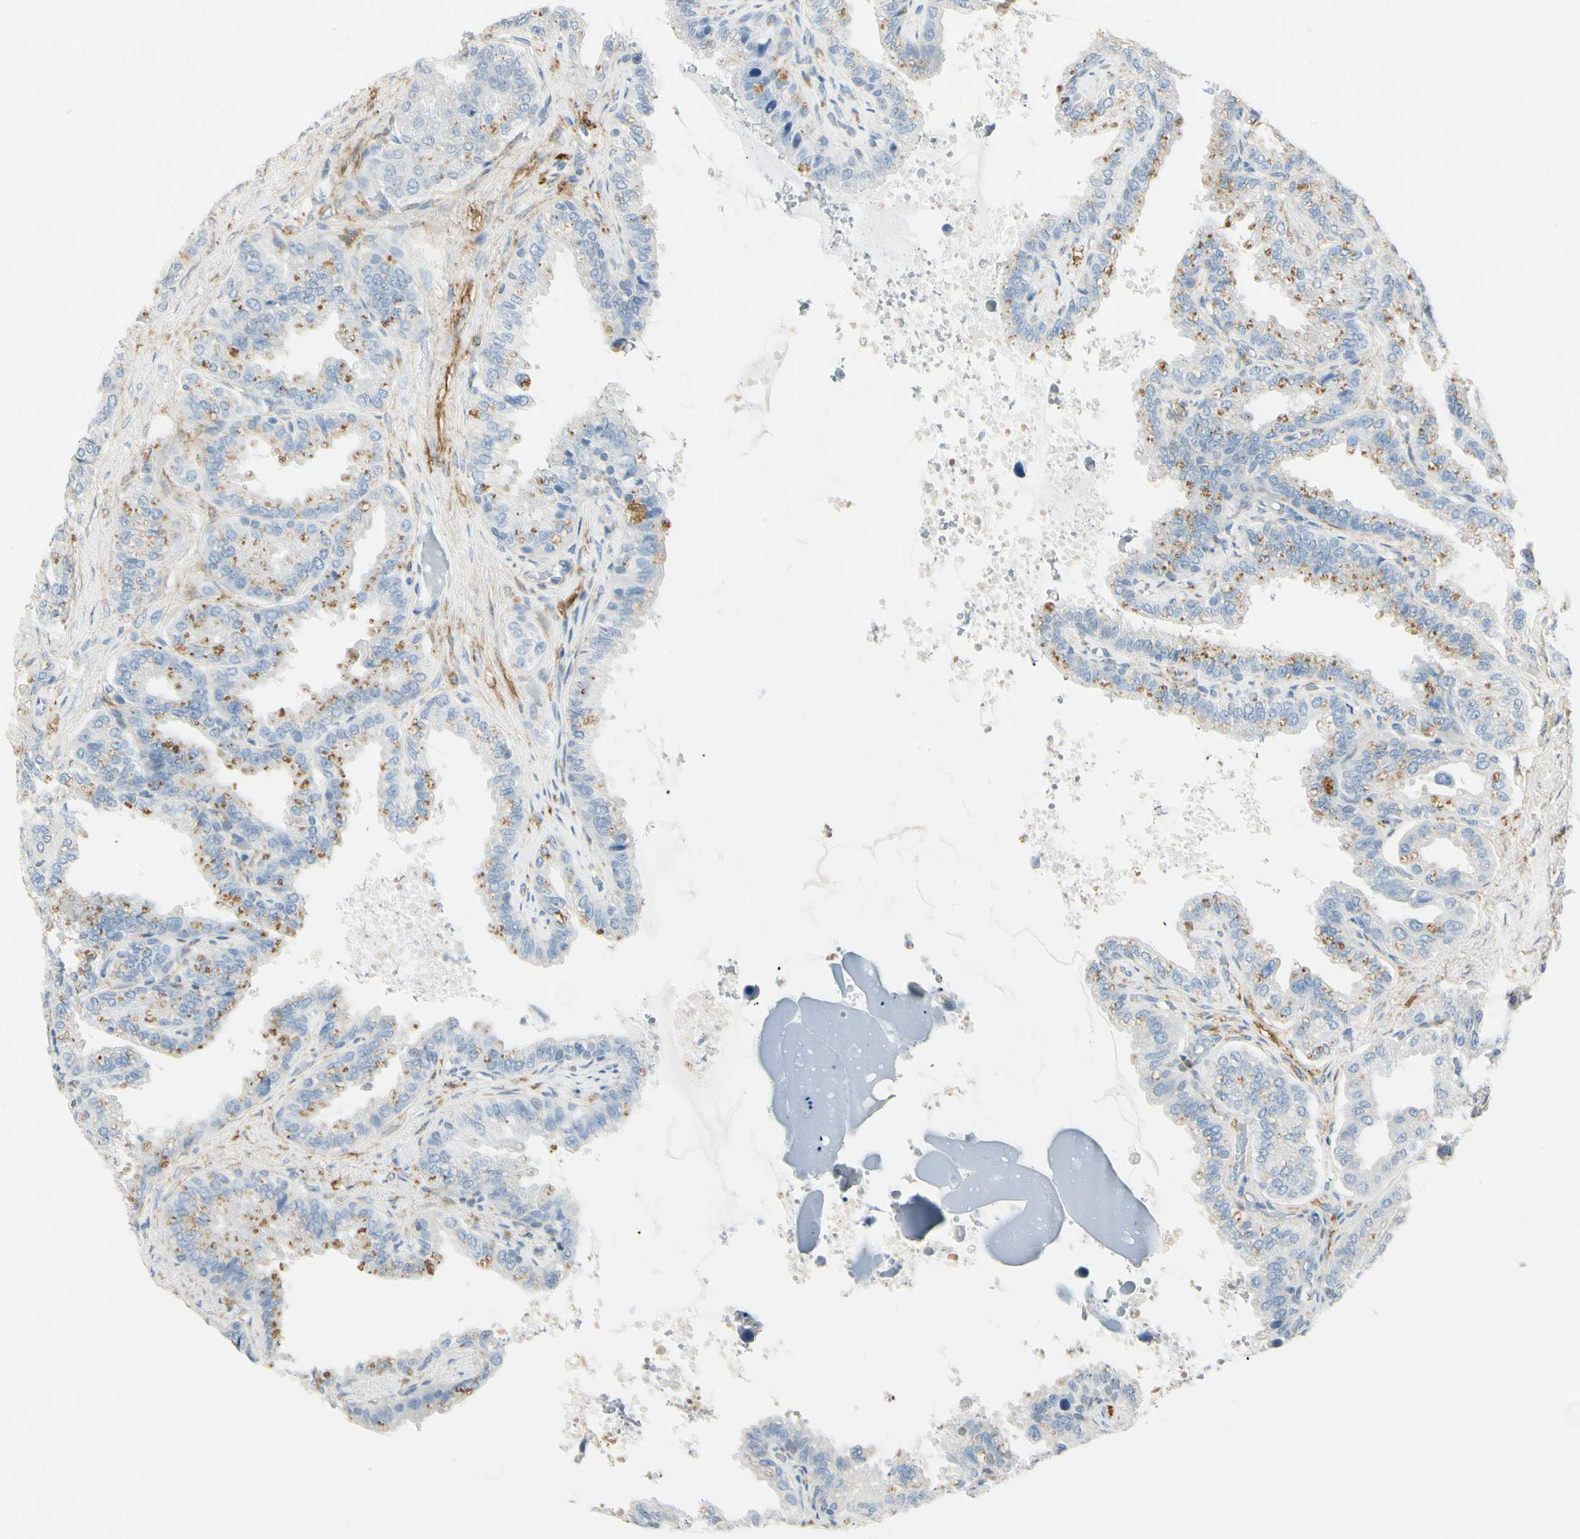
{"staining": {"intensity": "moderate", "quantity": "25%-75%", "location": "cytoplasmic/membranous"}, "tissue": "seminal vesicle", "cell_type": "Glandular cells", "image_type": "normal", "snomed": [{"axis": "morphology", "description": "Normal tissue, NOS"}, {"axis": "topography", "description": "Seminal veicle"}], "caption": "A medium amount of moderate cytoplasmic/membranous staining is identified in approximately 25%-75% of glandular cells in benign seminal vesicle. The staining was performed using DAB to visualize the protein expression in brown, while the nuclei were stained in blue with hematoxylin (Magnification: 20x).", "gene": "AMPH", "patient": {"sex": "male", "age": 46}}